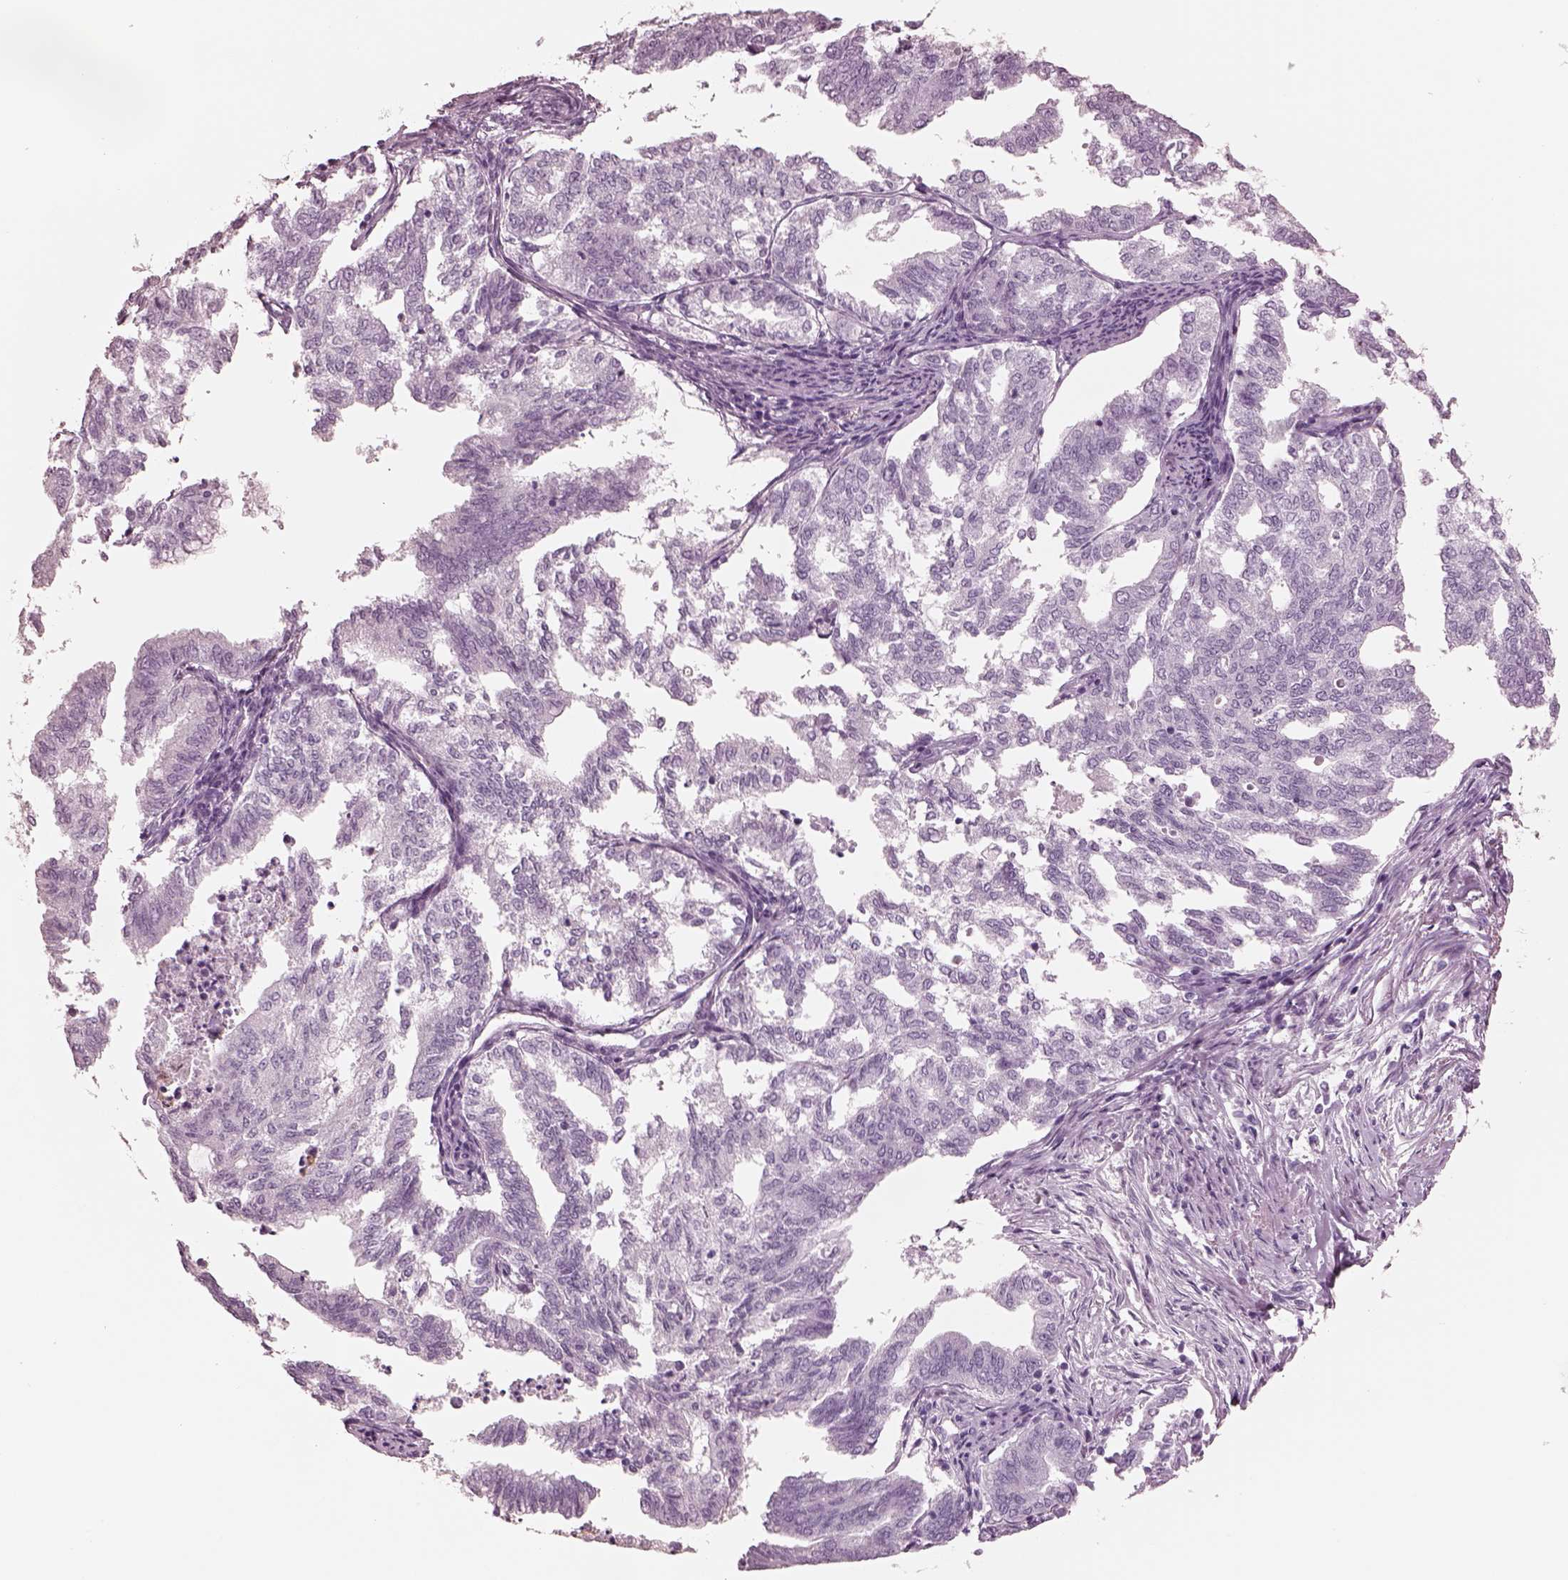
{"staining": {"intensity": "negative", "quantity": "none", "location": "none"}, "tissue": "endometrial cancer", "cell_type": "Tumor cells", "image_type": "cancer", "snomed": [{"axis": "morphology", "description": "Adenocarcinoma, NOS"}, {"axis": "topography", "description": "Endometrium"}], "caption": "An IHC micrograph of endometrial adenocarcinoma is shown. There is no staining in tumor cells of endometrial adenocarcinoma.", "gene": "ELANE", "patient": {"sex": "female", "age": 79}}